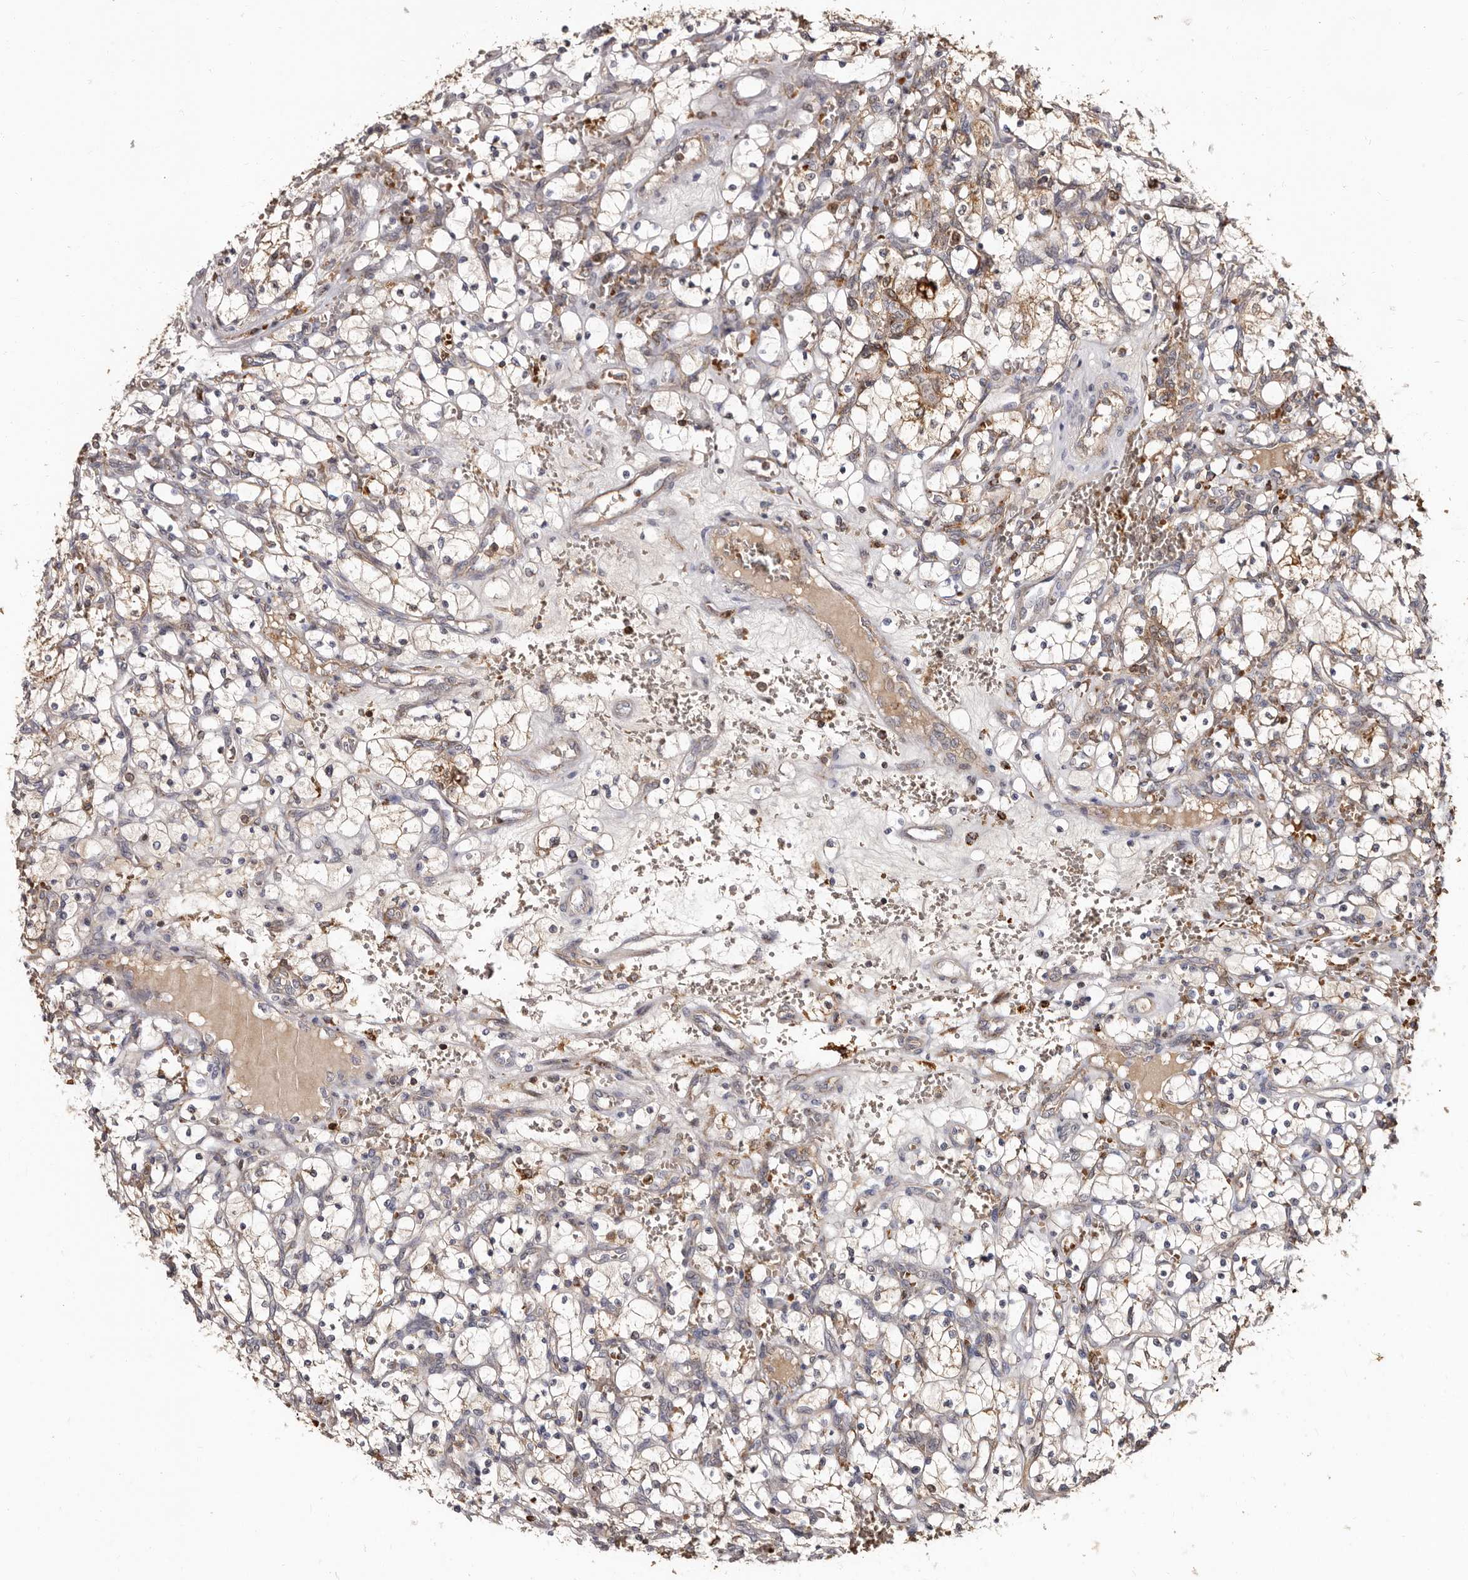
{"staining": {"intensity": "moderate", "quantity": "25%-75%", "location": "cytoplasmic/membranous"}, "tissue": "renal cancer", "cell_type": "Tumor cells", "image_type": "cancer", "snomed": [{"axis": "morphology", "description": "Adenocarcinoma, NOS"}, {"axis": "topography", "description": "Kidney"}], "caption": "The photomicrograph reveals a brown stain indicating the presence of a protein in the cytoplasmic/membranous of tumor cells in renal cancer.", "gene": "BAX", "patient": {"sex": "female", "age": 69}}